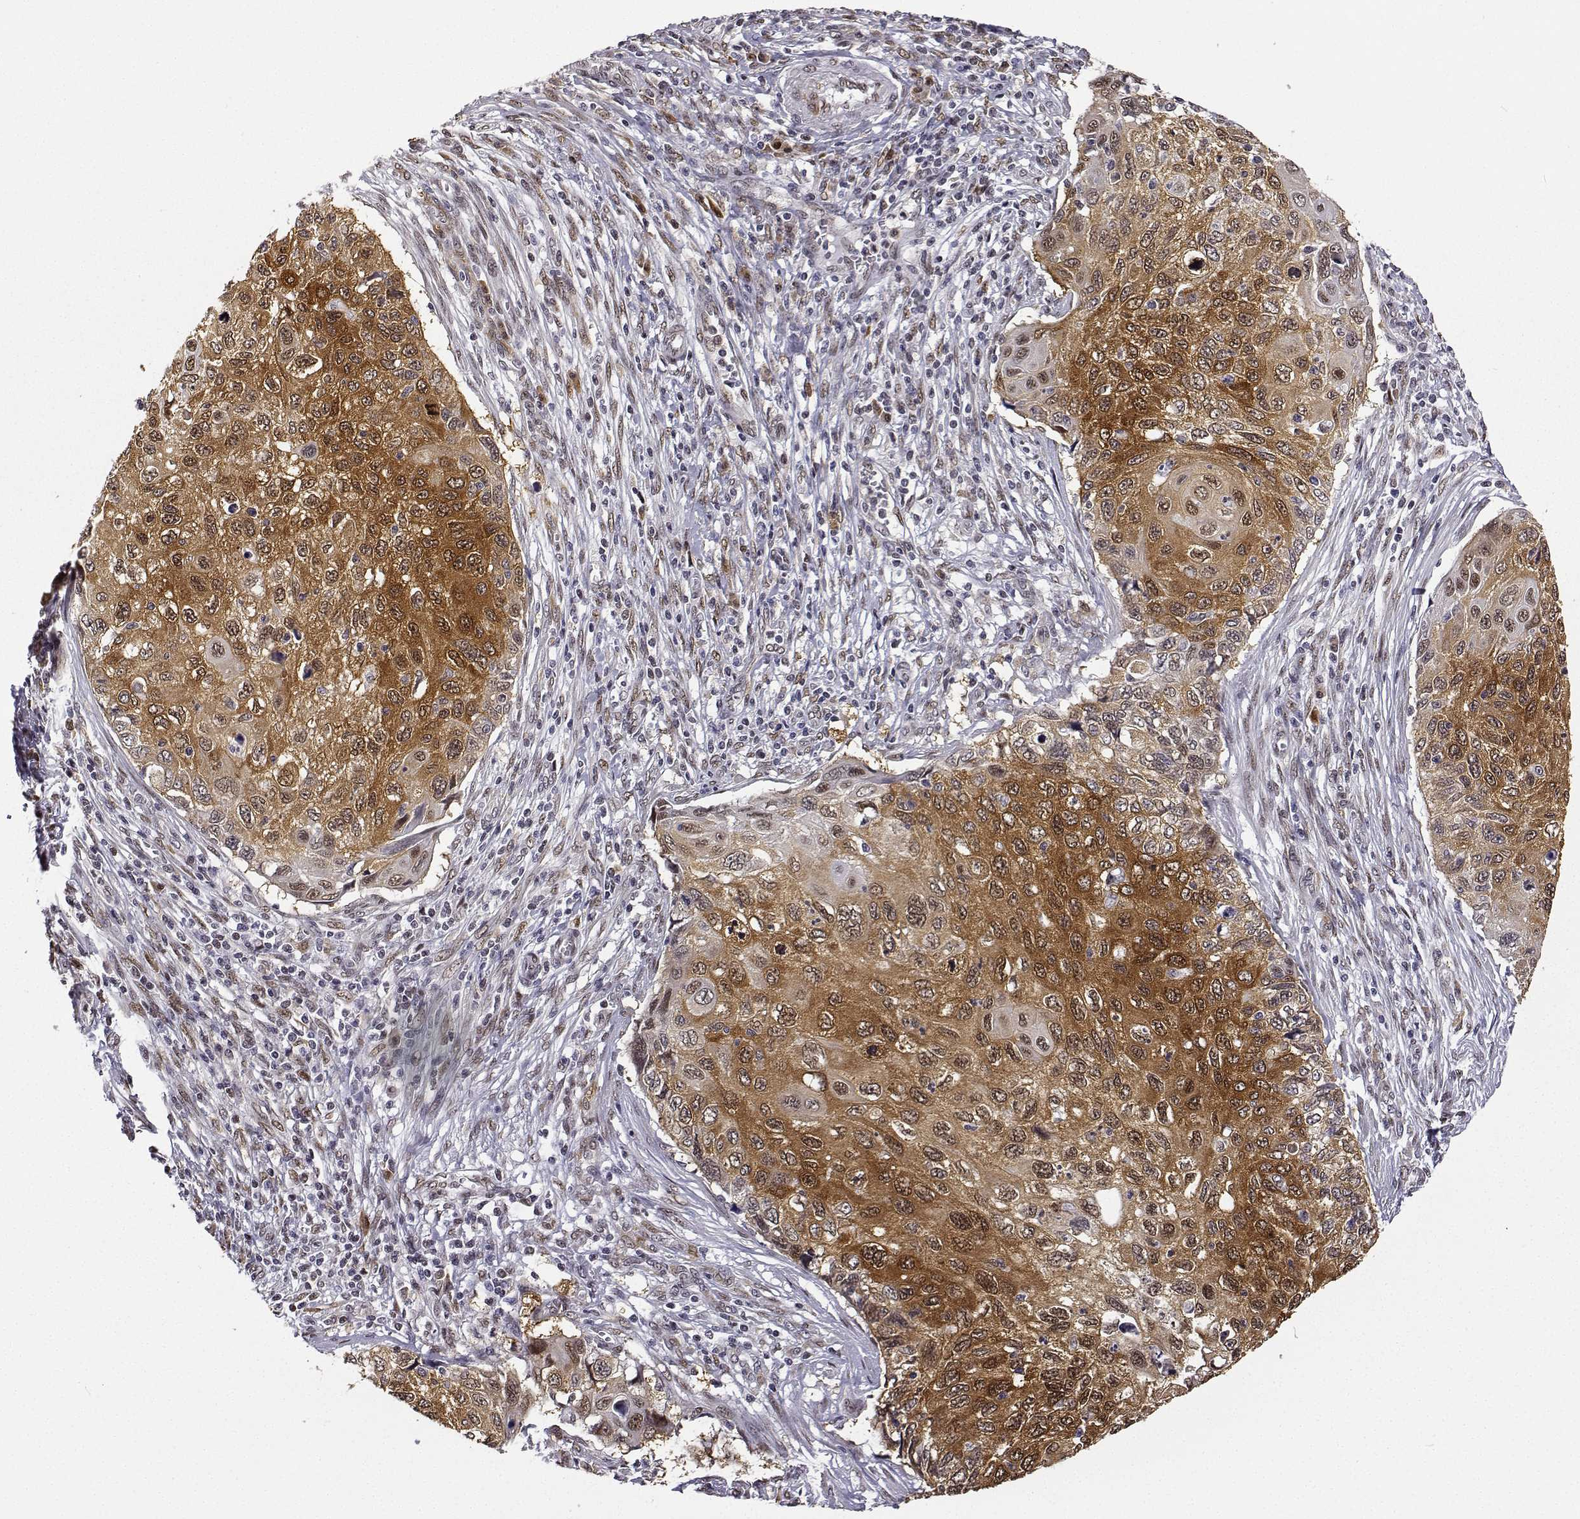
{"staining": {"intensity": "moderate", "quantity": ">75%", "location": "cytoplasmic/membranous,nuclear"}, "tissue": "cervical cancer", "cell_type": "Tumor cells", "image_type": "cancer", "snomed": [{"axis": "morphology", "description": "Squamous cell carcinoma, NOS"}, {"axis": "topography", "description": "Cervix"}], "caption": "Tumor cells demonstrate medium levels of moderate cytoplasmic/membranous and nuclear staining in approximately >75% of cells in cervical cancer.", "gene": "PHGDH", "patient": {"sex": "female", "age": 70}}